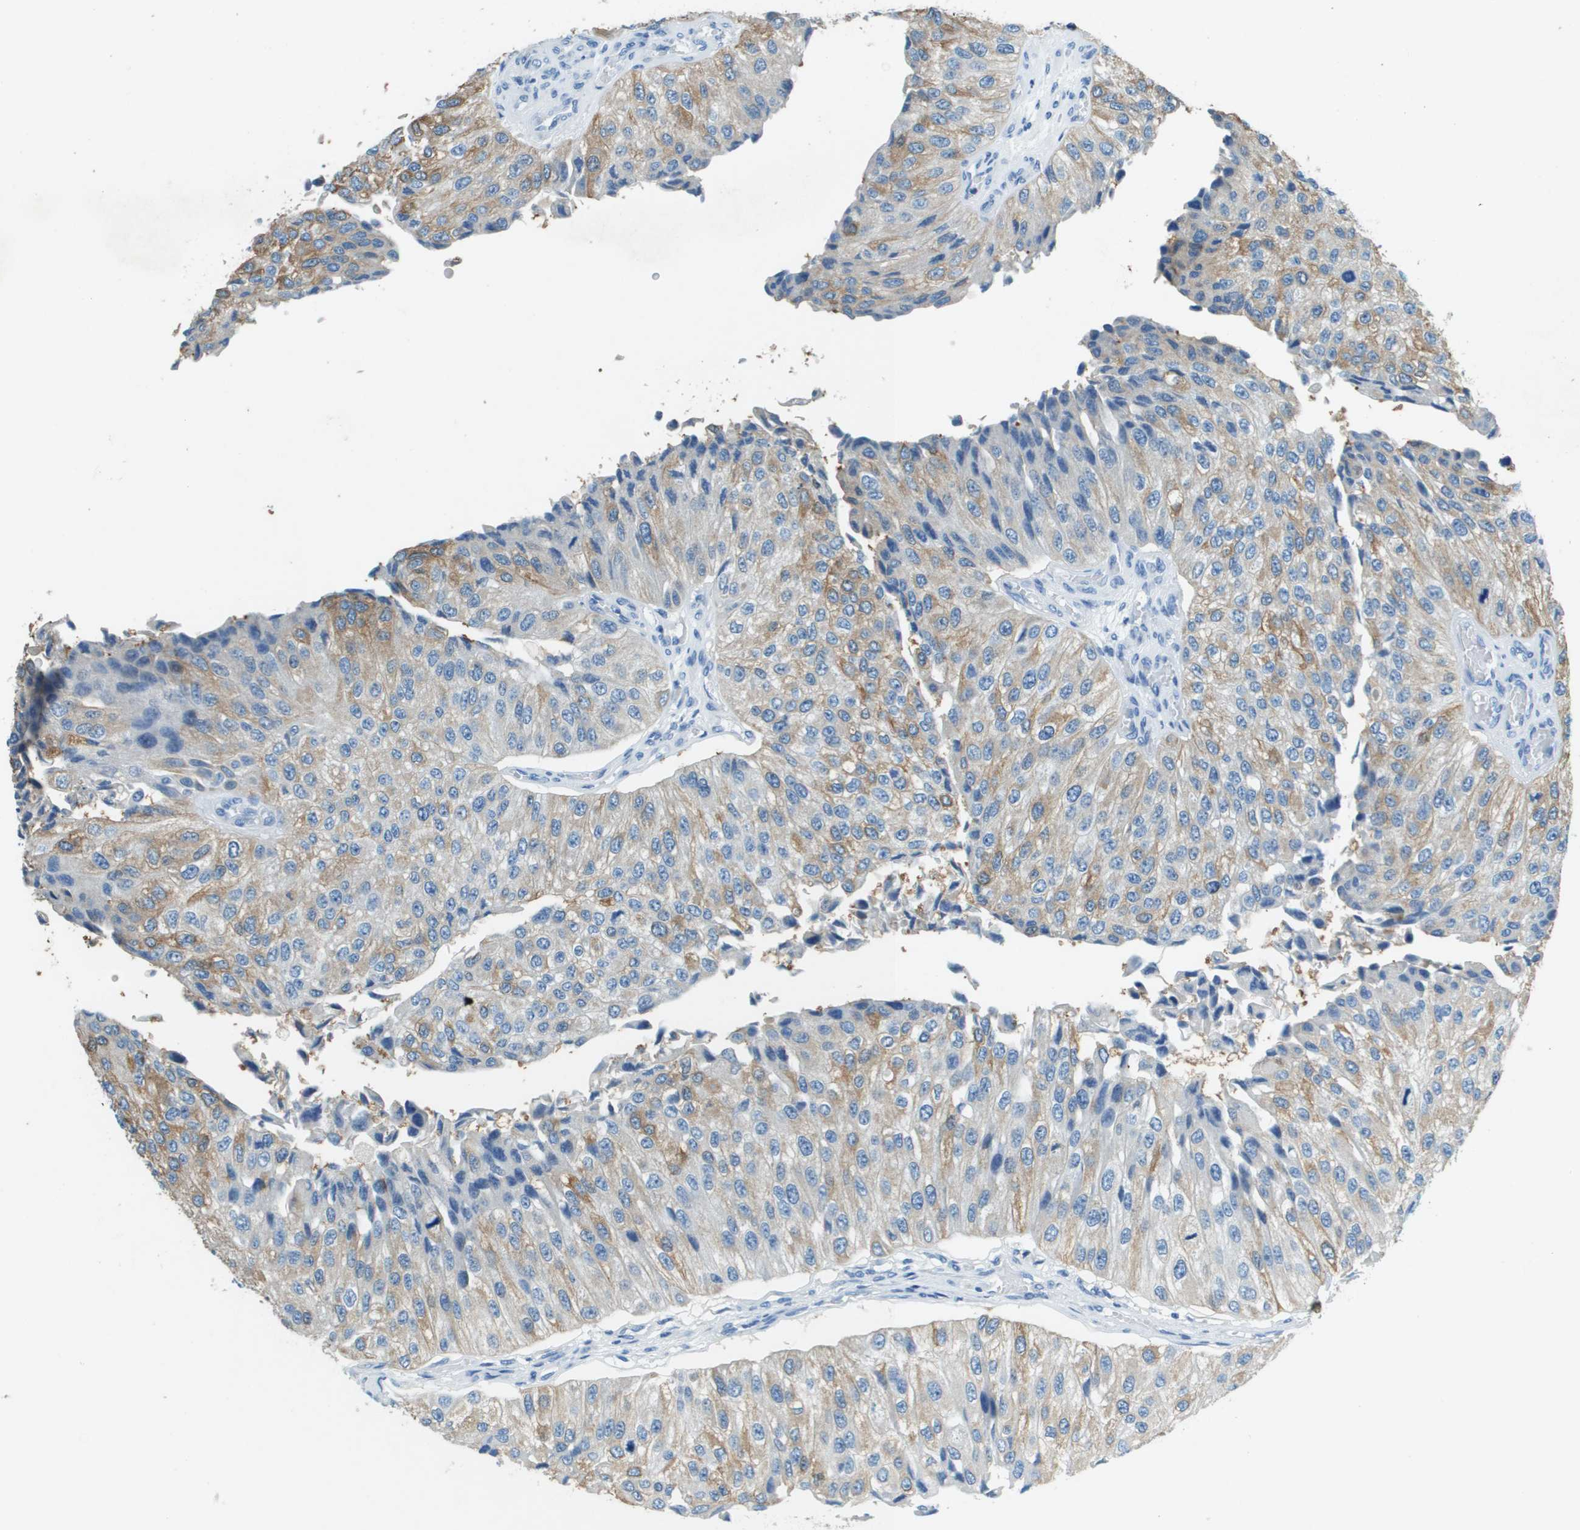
{"staining": {"intensity": "moderate", "quantity": "<25%", "location": "cytoplasmic/membranous"}, "tissue": "urothelial cancer", "cell_type": "Tumor cells", "image_type": "cancer", "snomed": [{"axis": "morphology", "description": "Urothelial carcinoma, High grade"}, {"axis": "topography", "description": "Kidney"}, {"axis": "topography", "description": "Urinary bladder"}], "caption": "Tumor cells display low levels of moderate cytoplasmic/membranous expression in about <25% of cells in high-grade urothelial carcinoma.", "gene": "SLC16A10", "patient": {"sex": "male", "age": 77}}